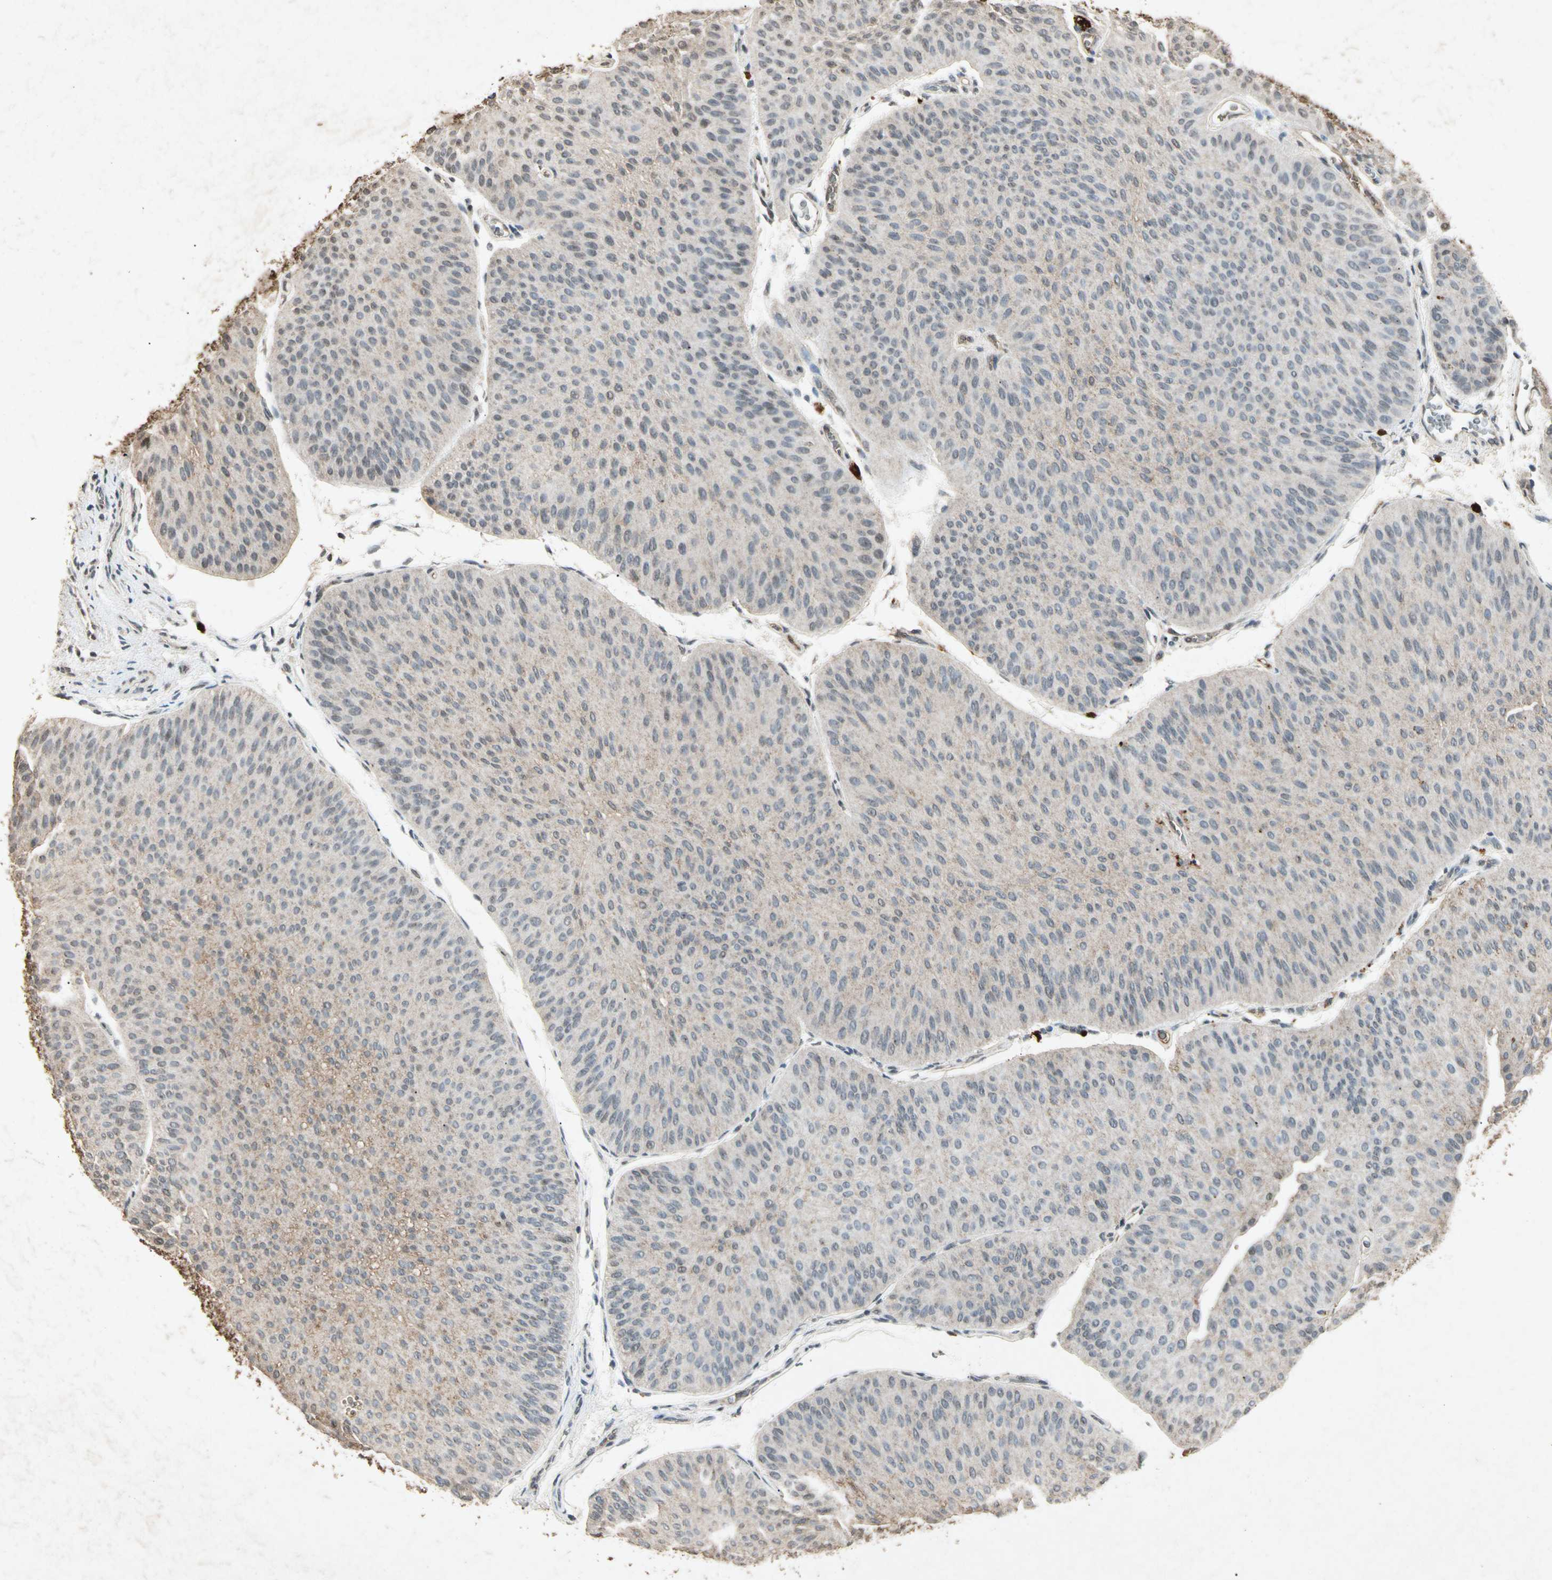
{"staining": {"intensity": "weak", "quantity": "25%-75%", "location": "cytoplasmic/membranous"}, "tissue": "urothelial cancer", "cell_type": "Tumor cells", "image_type": "cancer", "snomed": [{"axis": "morphology", "description": "Urothelial carcinoma, Low grade"}, {"axis": "topography", "description": "Urinary bladder"}], "caption": "Low-grade urothelial carcinoma stained with DAB immunohistochemistry (IHC) shows low levels of weak cytoplasmic/membranous staining in approximately 25%-75% of tumor cells.", "gene": "CP", "patient": {"sex": "female", "age": 60}}